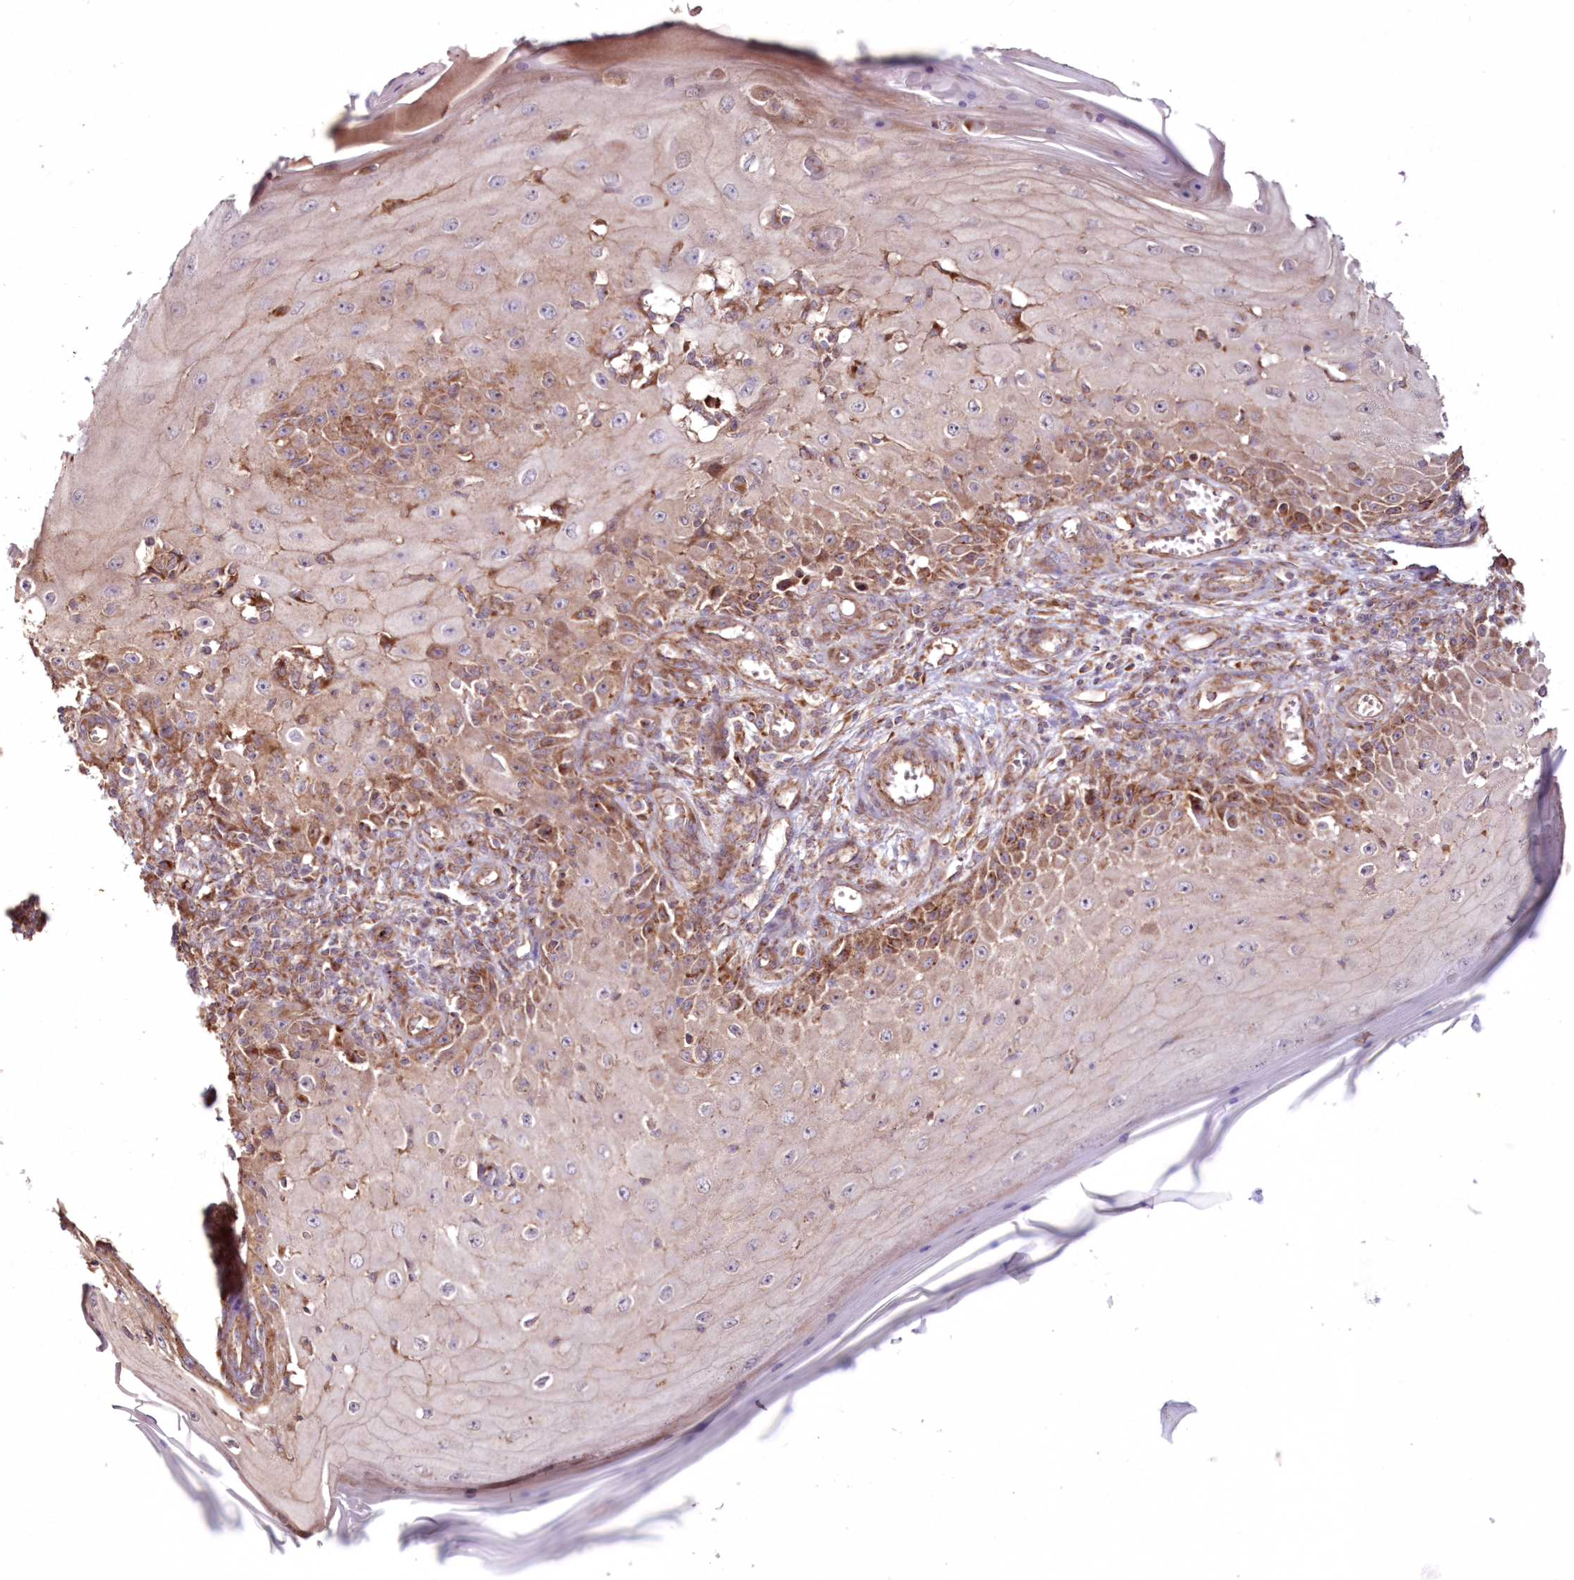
{"staining": {"intensity": "moderate", "quantity": "25%-75%", "location": "cytoplasmic/membranous"}, "tissue": "skin cancer", "cell_type": "Tumor cells", "image_type": "cancer", "snomed": [{"axis": "morphology", "description": "Squamous cell carcinoma, NOS"}, {"axis": "topography", "description": "Skin"}], "caption": "Immunohistochemistry (IHC) of squamous cell carcinoma (skin) reveals medium levels of moderate cytoplasmic/membranous staining in about 25%-75% of tumor cells.", "gene": "DDO", "patient": {"sex": "female", "age": 73}}